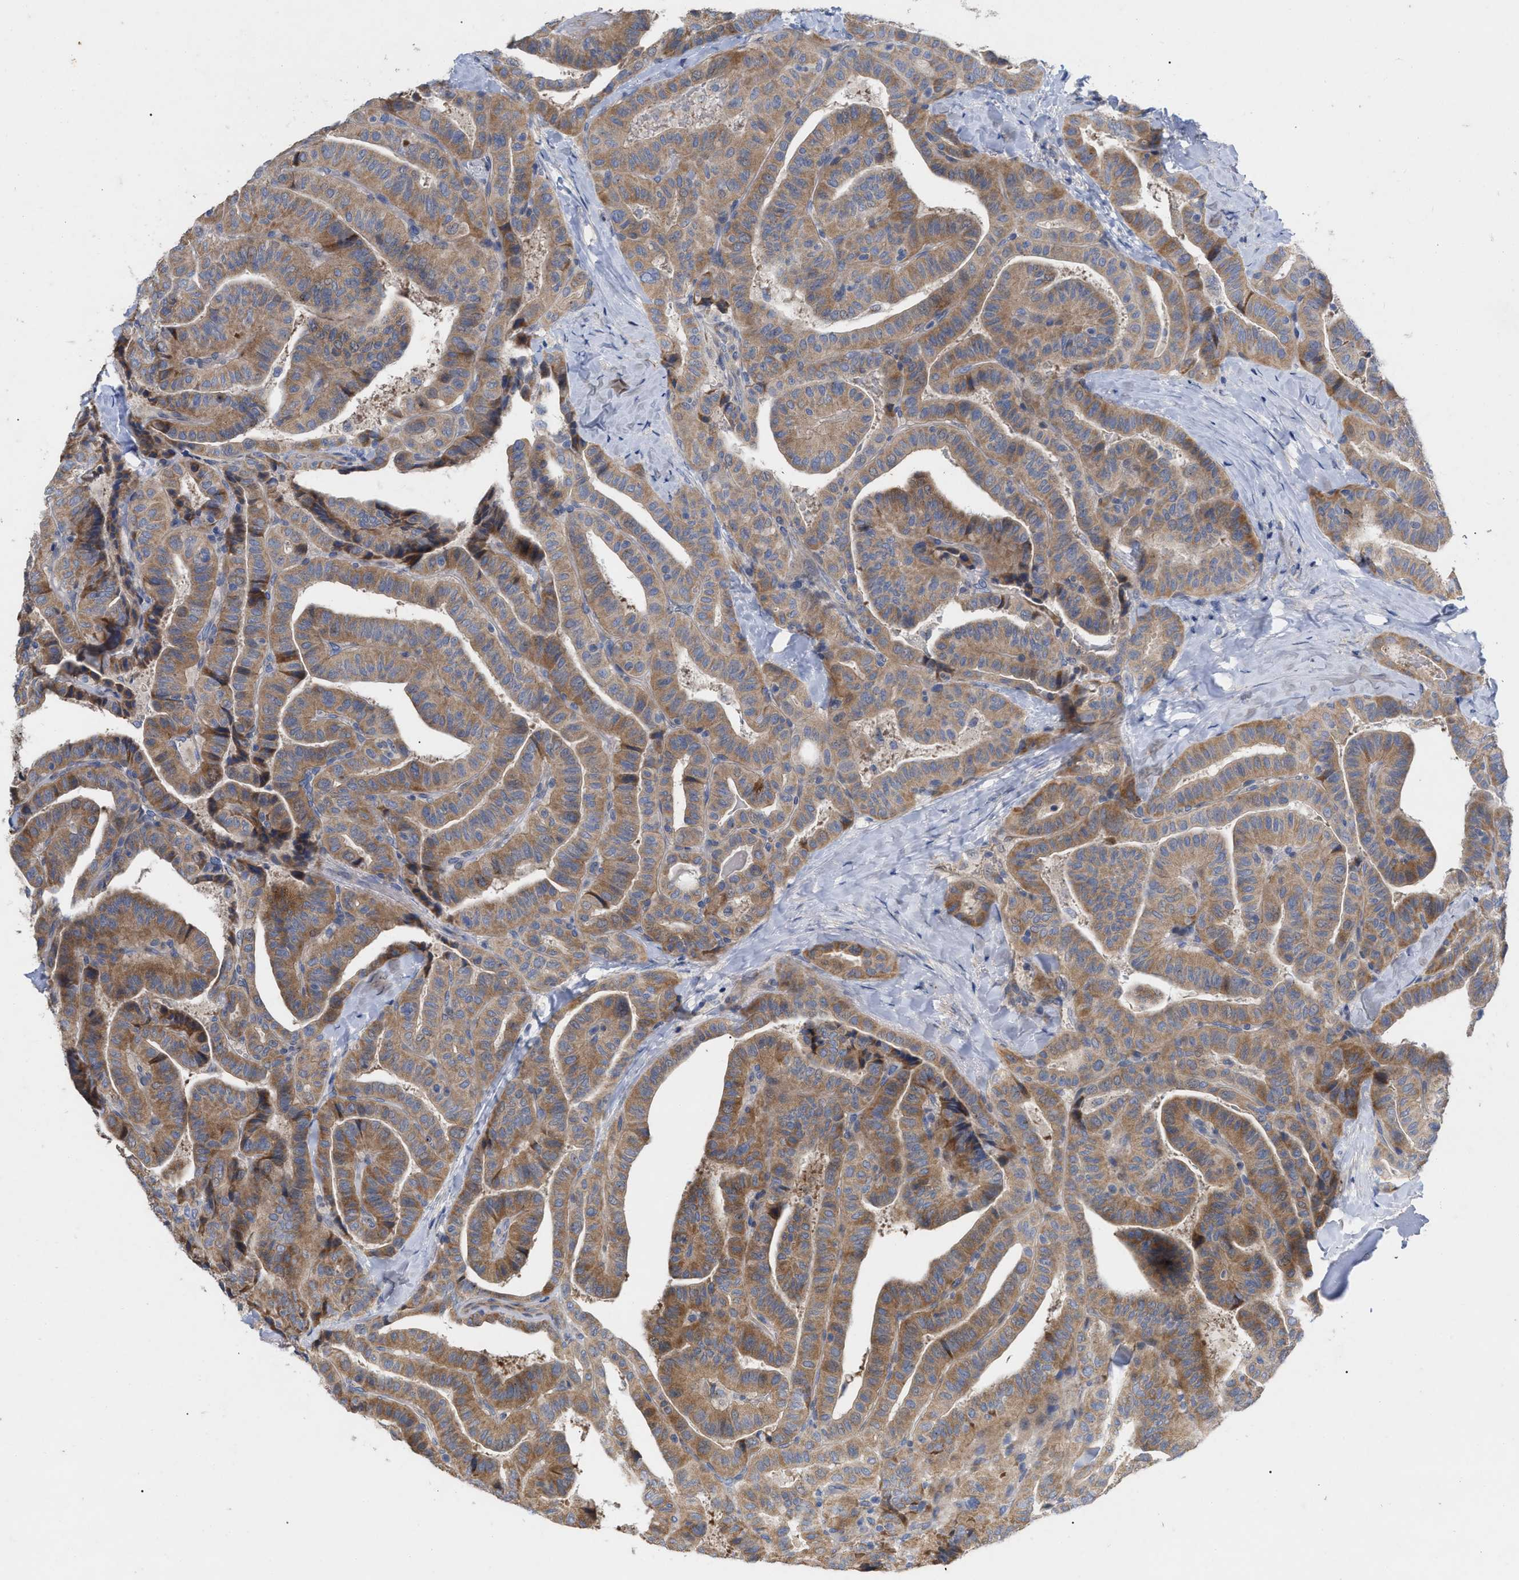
{"staining": {"intensity": "moderate", "quantity": ">75%", "location": "cytoplasmic/membranous"}, "tissue": "thyroid cancer", "cell_type": "Tumor cells", "image_type": "cancer", "snomed": [{"axis": "morphology", "description": "Papillary adenocarcinoma, NOS"}, {"axis": "topography", "description": "Thyroid gland"}], "caption": "About >75% of tumor cells in thyroid cancer display moderate cytoplasmic/membranous protein expression as visualized by brown immunohistochemical staining.", "gene": "VIP", "patient": {"sex": "male", "age": 77}}